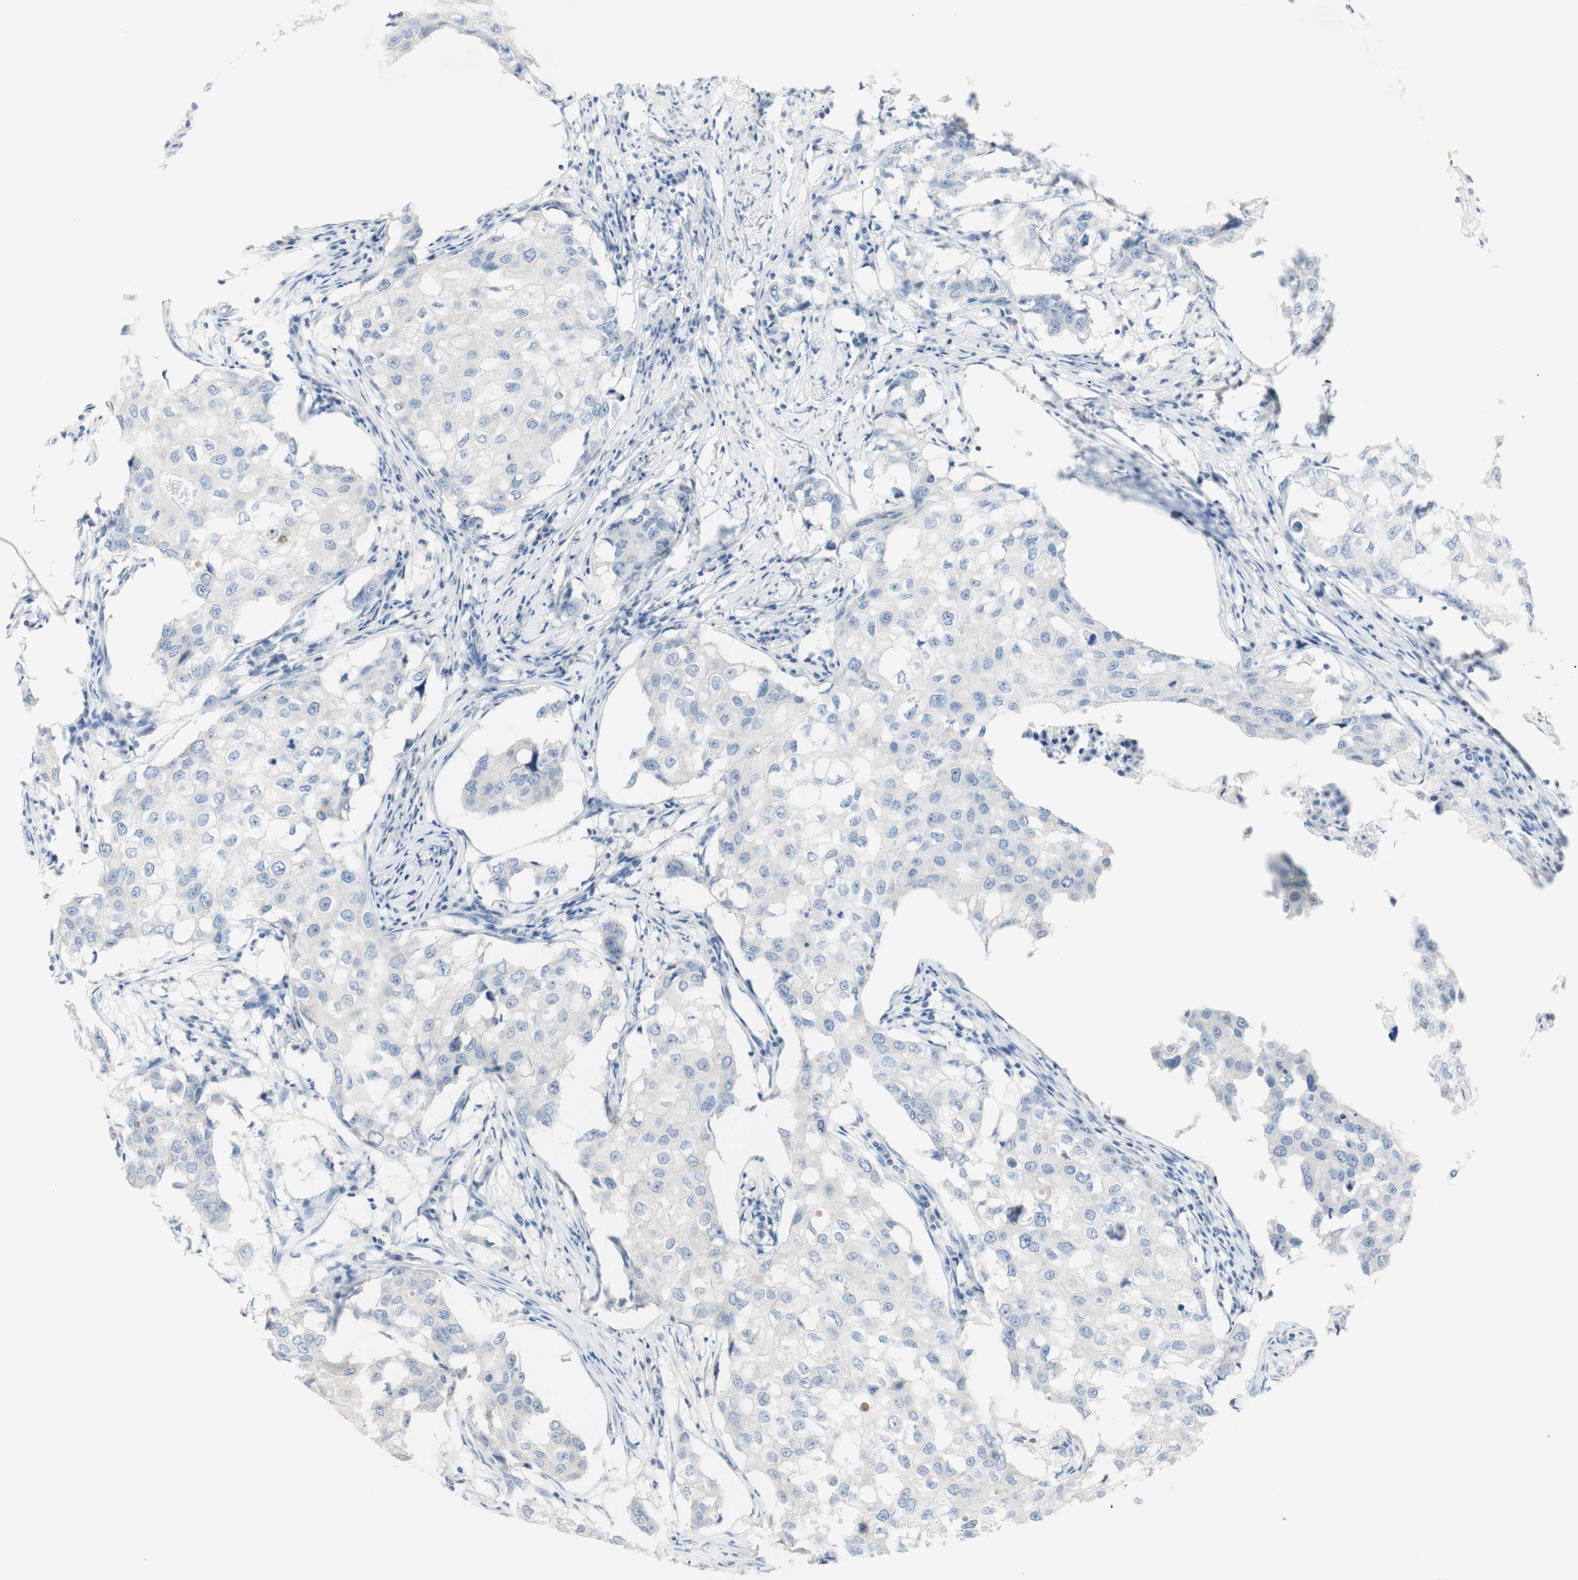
{"staining": {"intensity": "negative", "quantity": "none", "location": "none"}, "tissue": "breast cancer", "cell_type": "Tumor cells", "image_type": "cancer", "snomed": [{"axis": "morphology", "description": "Duct carcinoma"}, {"axis": "topography", "description": "Breast"}], "caption": "An immunohistochemistry (IHC) photomicrograph of breast cancer (invasive ductal carcinoma) is shown. There is no staining in tumor cells of breast cancer (invasive ductal carcinoma).", "gene": "ART3", "patient": {"sex": "female", "age": 27}}